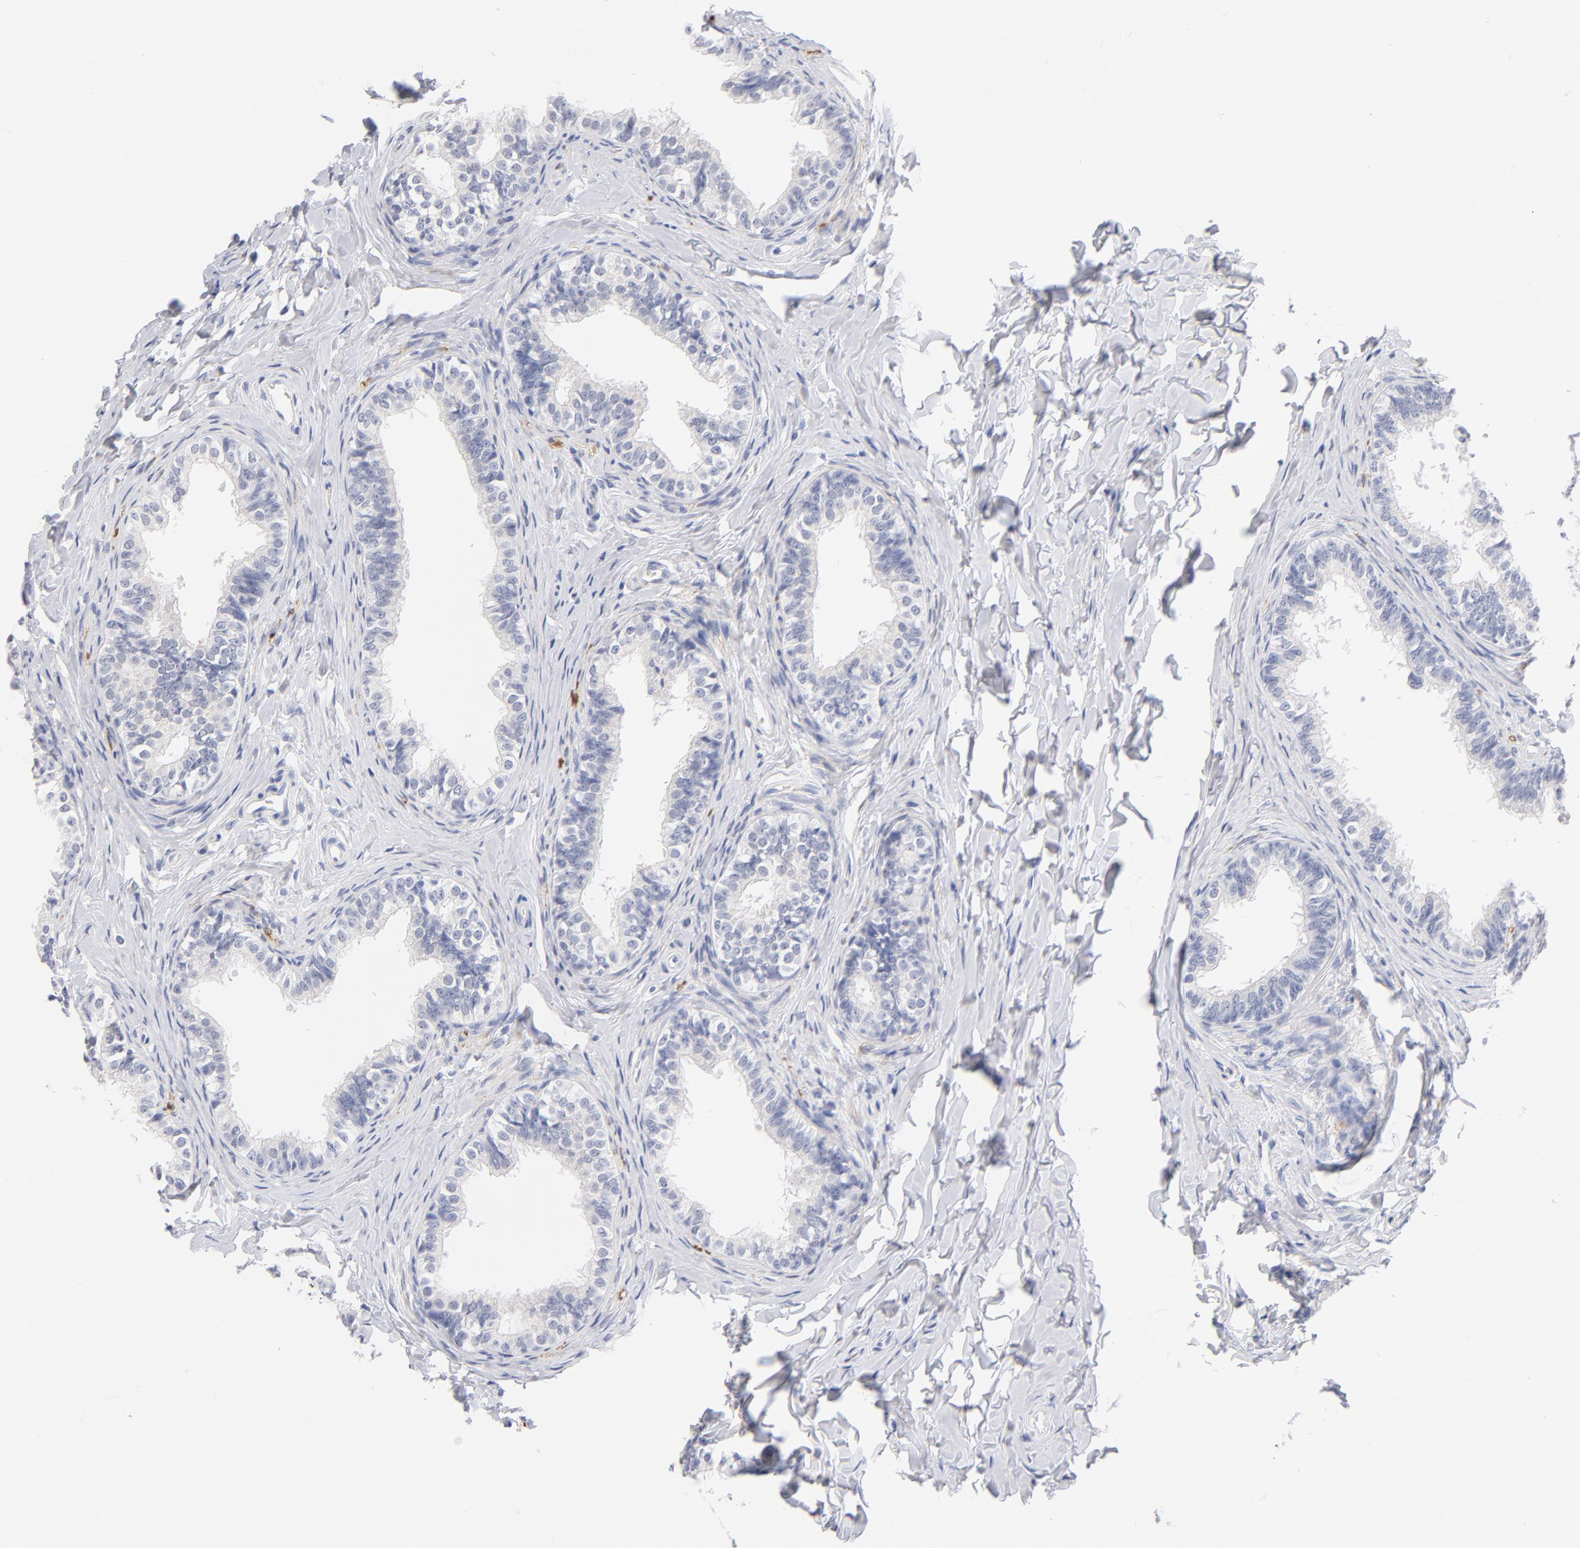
{"staining": {"intensity": "negative", "quantity": "none", "location": "none"}, "tissue": "epididymis", "cell_type": "Glandular cells", "image_type": "normal", "snomed": [{"axis": "morphology", "description": "Normal tissue, NOS"}, {"axis": "topography", "description": "Soft tissue"}, {"axis": "topography", "description": "Epididymis"}], "caption": "IHC of benign epididymis shows no expression in glandular cells. Nuclei are stained in blue.", "gene": "KHNYN", "patient": {"sex": "male", "age": 26}}